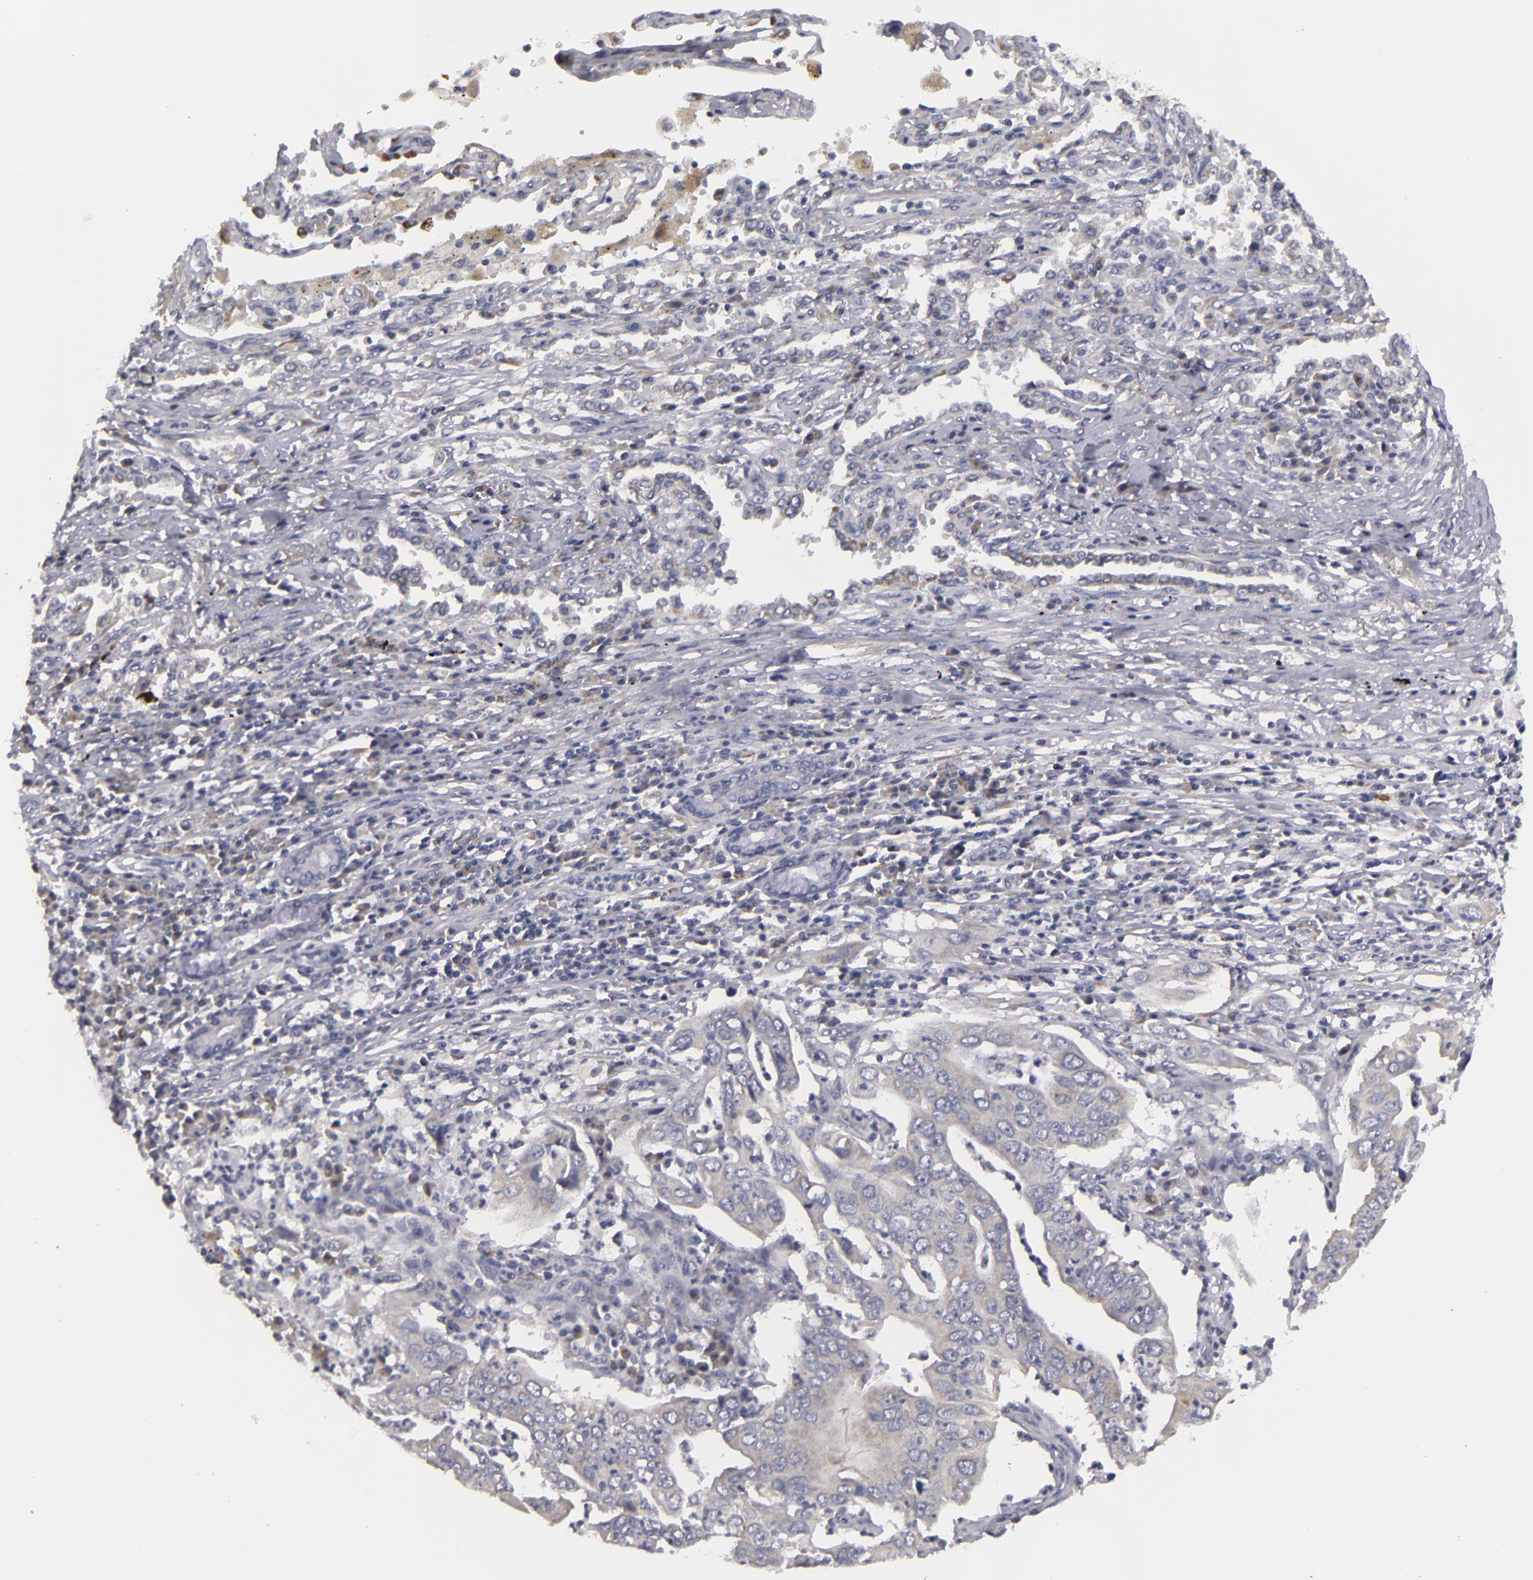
{"staining": {"intensity": "weak", "quantity": "25%-75%", "location": "cytoplasmic/membranous"}, "tissue": "lung cancer", "cell_type": "Tumor cells", "image_type": "cancer", "snomed": [{"axis": "morphology", "description": "Adenocarcinoma, NOS"}, {"axis": "topography", "description": "Lung"}], "caption": "Adenocarcinoma (lung) was stained to show a protein in brown. There is low levels of weak cytoplasmic/membranous expression in about 25%-75% of tumor cells. The staining was performed using DAB to visualize the protein expression in brown, while the nuclei were stained in blue with hematoxylin (Magnification: 20x).", "gene": "ATP2B3", "patient": {"sex": "male", "age": 48}}